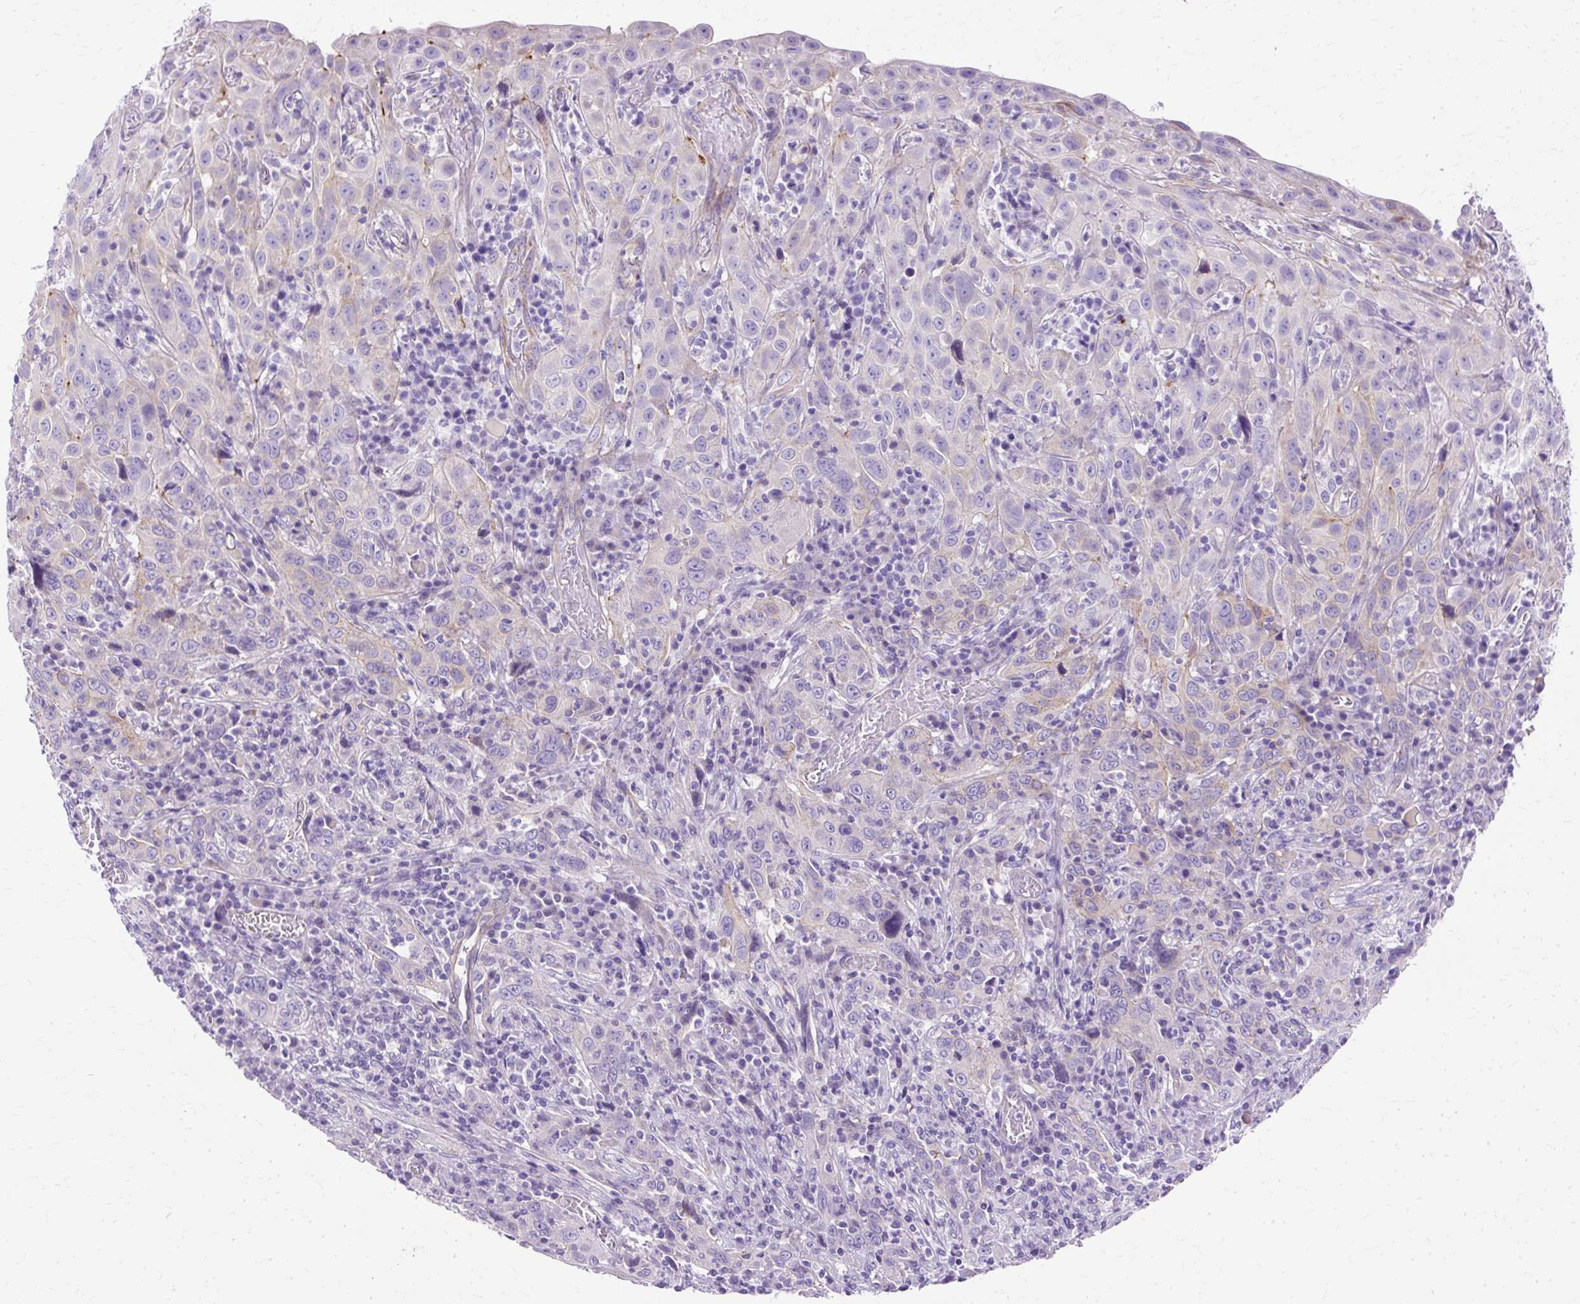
{"staining": {"intensity": "negative", "quantity": "none", "location": "none"}, "tissue": "cervical cancer", "cell_type": "Tumor cells", "image_type": "cancer", "snomed": [{"axis": "morphology", "description": "Squamous cell carcinoma, NOS"}, {"axis": "topography", "description": "Cervix"}], "caption": "IHC histopathology image of neoplastic tissue: cervical cancer (squamous cell carcinoma) stained with DAB exhibits no significant protein positivity in tumor cells. (Immunohistochemistry (ihc), brightfield microscopy, high magnification).", "gene": "MYO6", "patient": {"sex": "female", "age": 46}}